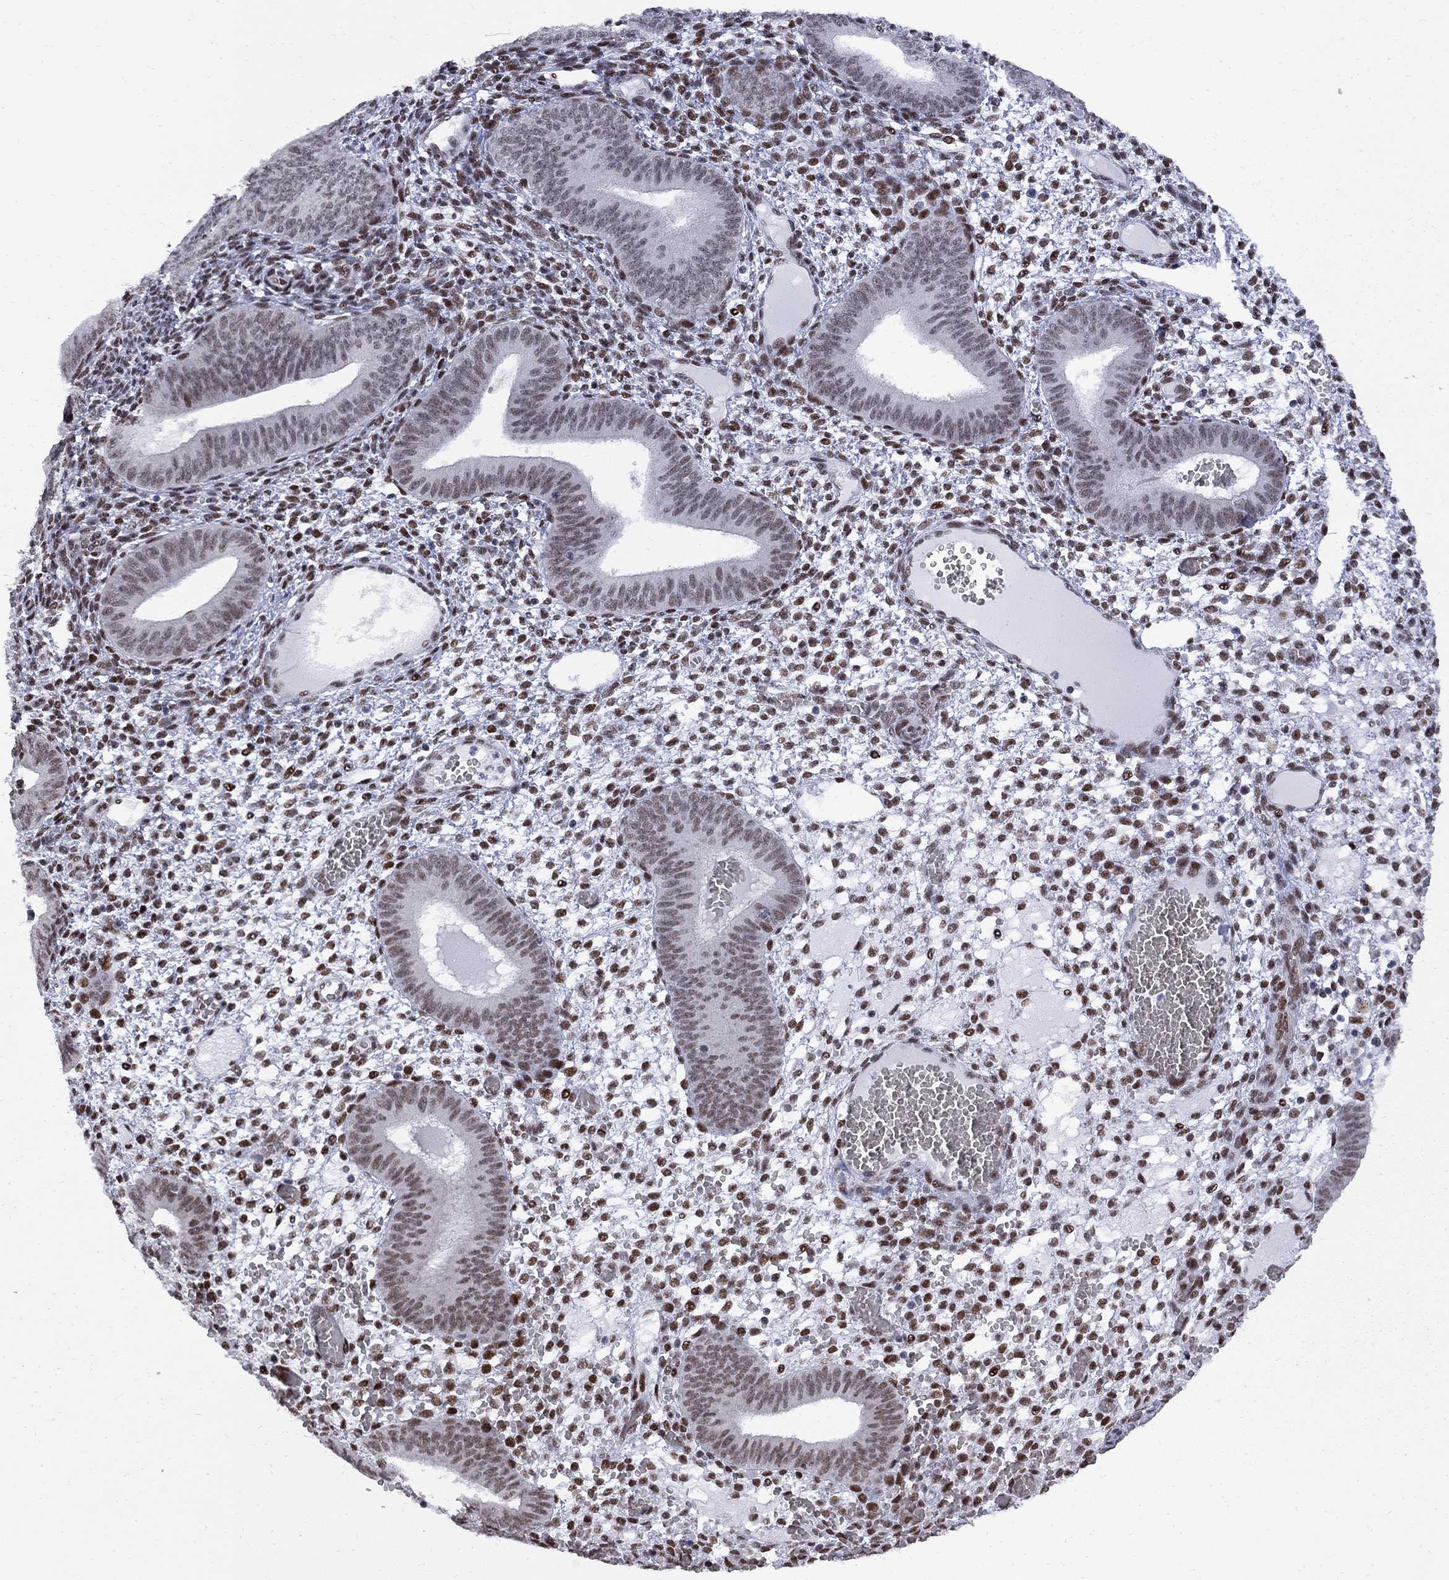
{"staining": {"intensity": "strong", "quantity": "25%-75%", "location": "nuclear"}, "tissue": "endometrium", "cell_type": "Cells in endometrial stroma", "image_type": "normal", "snomed": [{"axis": "morphology", "description": "Normal tissue, NOS"}, {"axis": "topography", "description": "Endometrium"}], "caption": "Immunohistochemical staining of unremarkable human endometrium shows high levels of strong nuclear staining in approximately 25%-75% of cells in endometrial stroma. Nuclei are stained in blue.", "gene": "ZBTB47", "patient": {"sex": "female", "age": 42}}